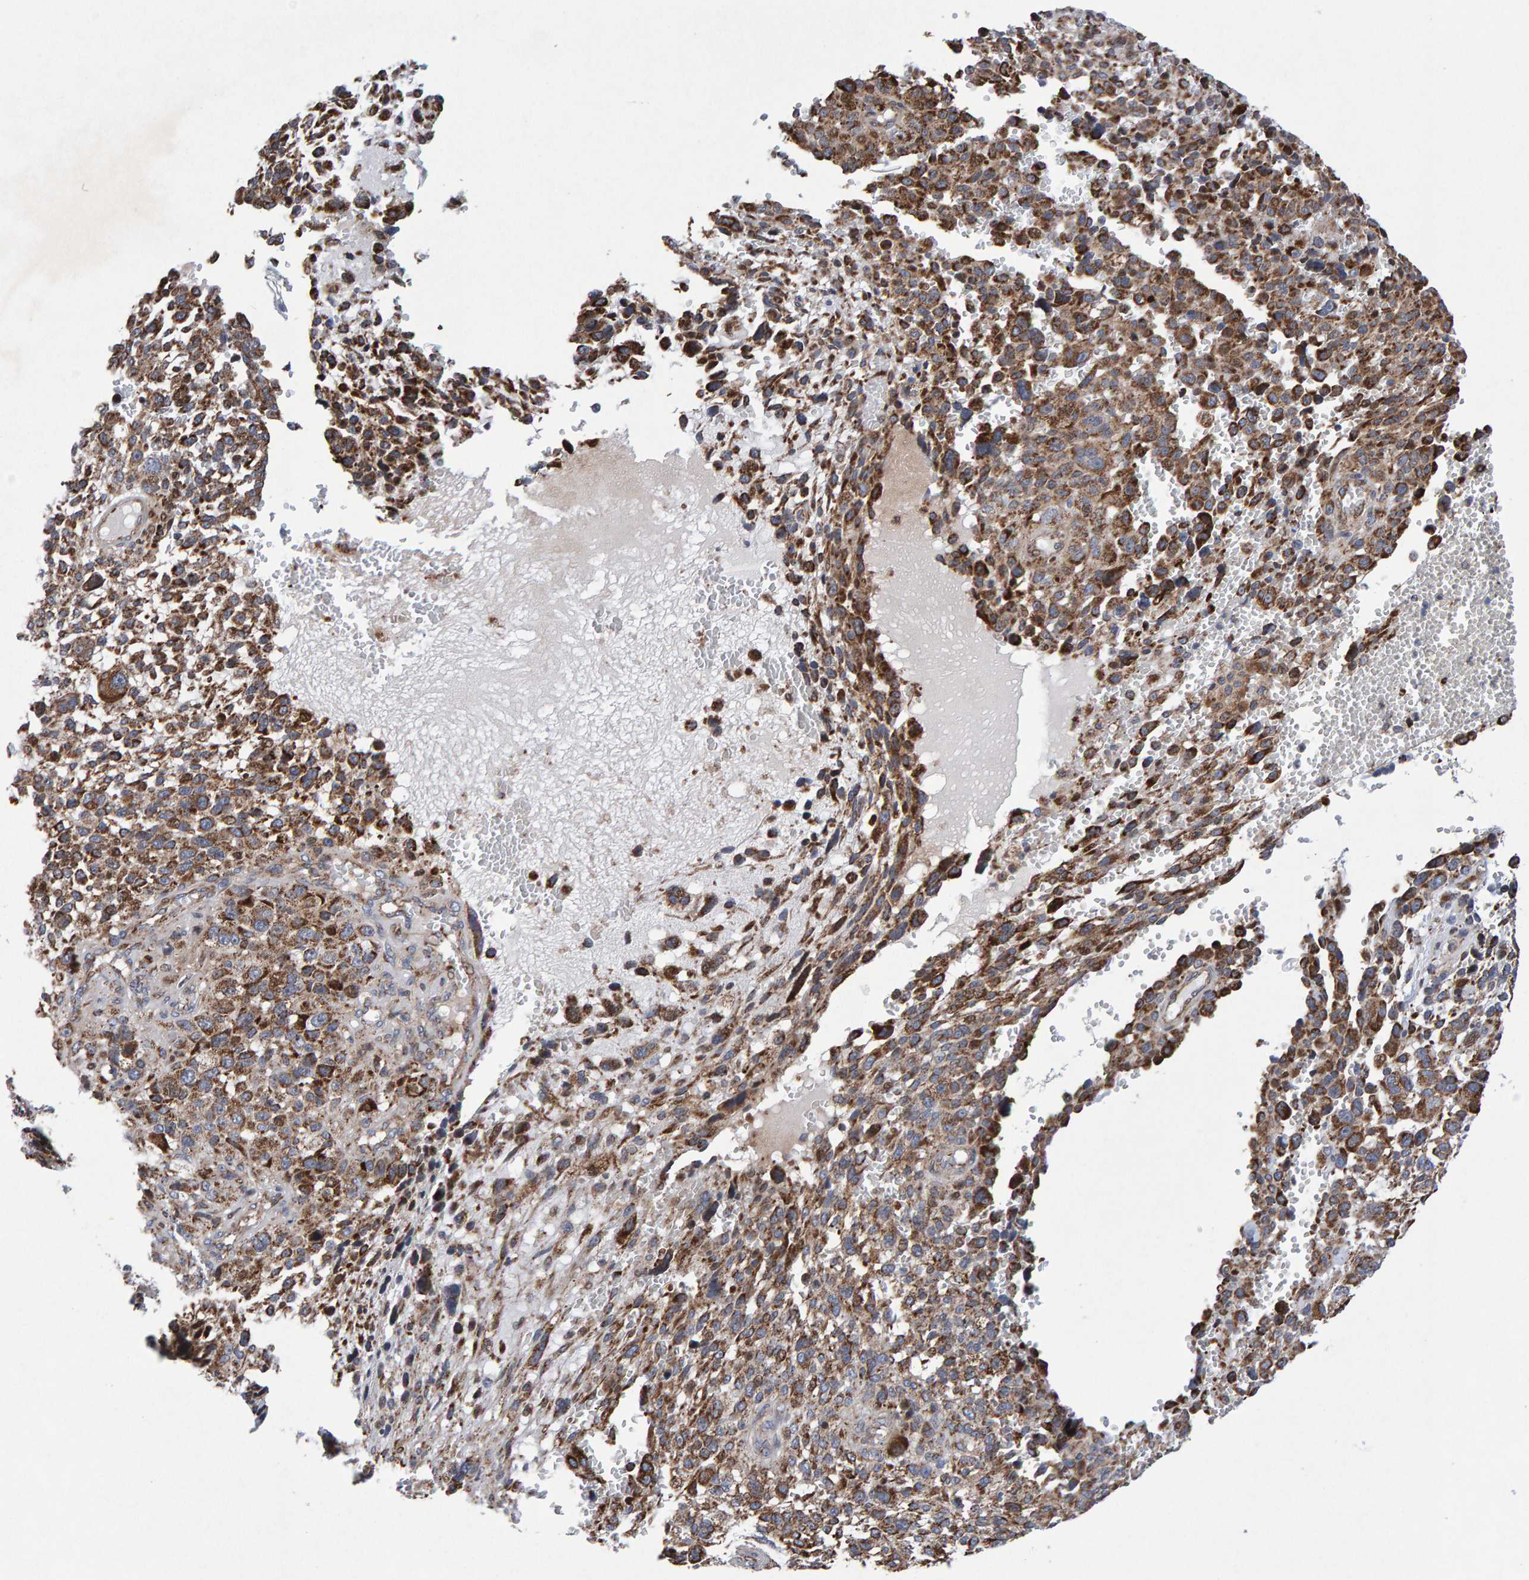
{"staining": {"intensity": "moderate", "quantity": ">75%", "location": "cytoplasmic/membranous"}, "tissue": "melanoma", "cell_type": "Tumor cells", "image_type": "cancer", "snomed": [{"axis": "morphology", "description": "Malignant melanoma, NOS"}, {"axis": "topography", "description": "Skin"}], "caption": "Immunohistochemical staining of human malignant melanoma shows moderate cytoplasmic/membranous protein positivity in about >75% of tumor cells. (brown staining indicates protein expression, while blue staining denotes nuclei).", "gene": "PECR", "patient": {"sex": "female", "age": 55}}